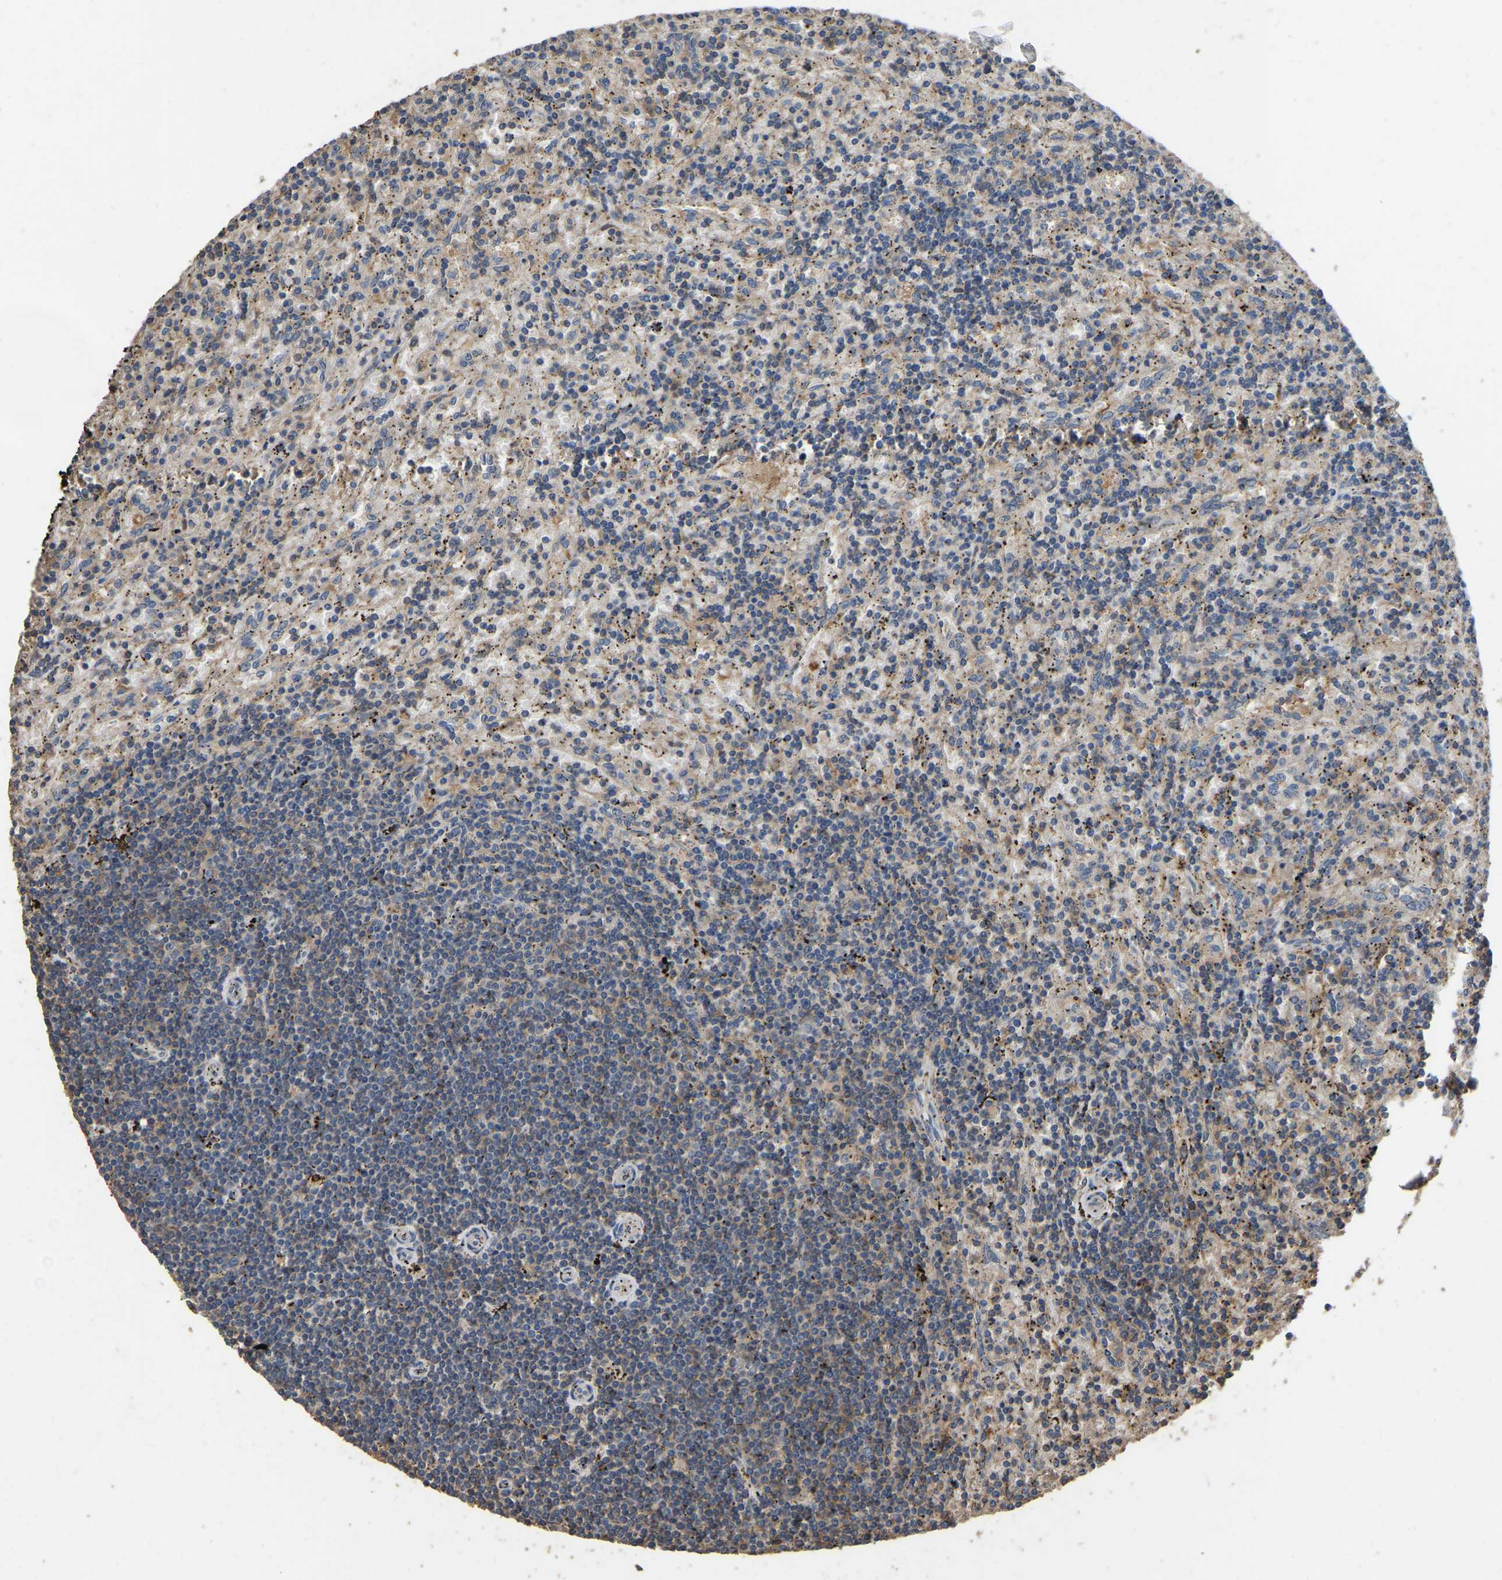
{"staining": {"intensity": "weak", "quantity": ">75%", "location": "cytoplasmic/membranous"}, "tissue": "lymphoma", "cell_type": "Tumor cells", "image_type": "cancer", "snomed": [{"axis": "morphology", "description": "Malignant lymphoma, non-Hodgkin's type, Low grade"}, {"axis": "topography", "description": "Spleen"}], "caption": "A photomicrograph showing weak cytoplasmic/membranous positivity in approximately >75% of tumor cells in low-grade malignant lymphoma, non-Hodgkin's type, as visualized by brown immunohistochemical staining.", "gene": "FHIT", "patient": {"sex": "male", "age": 76}}